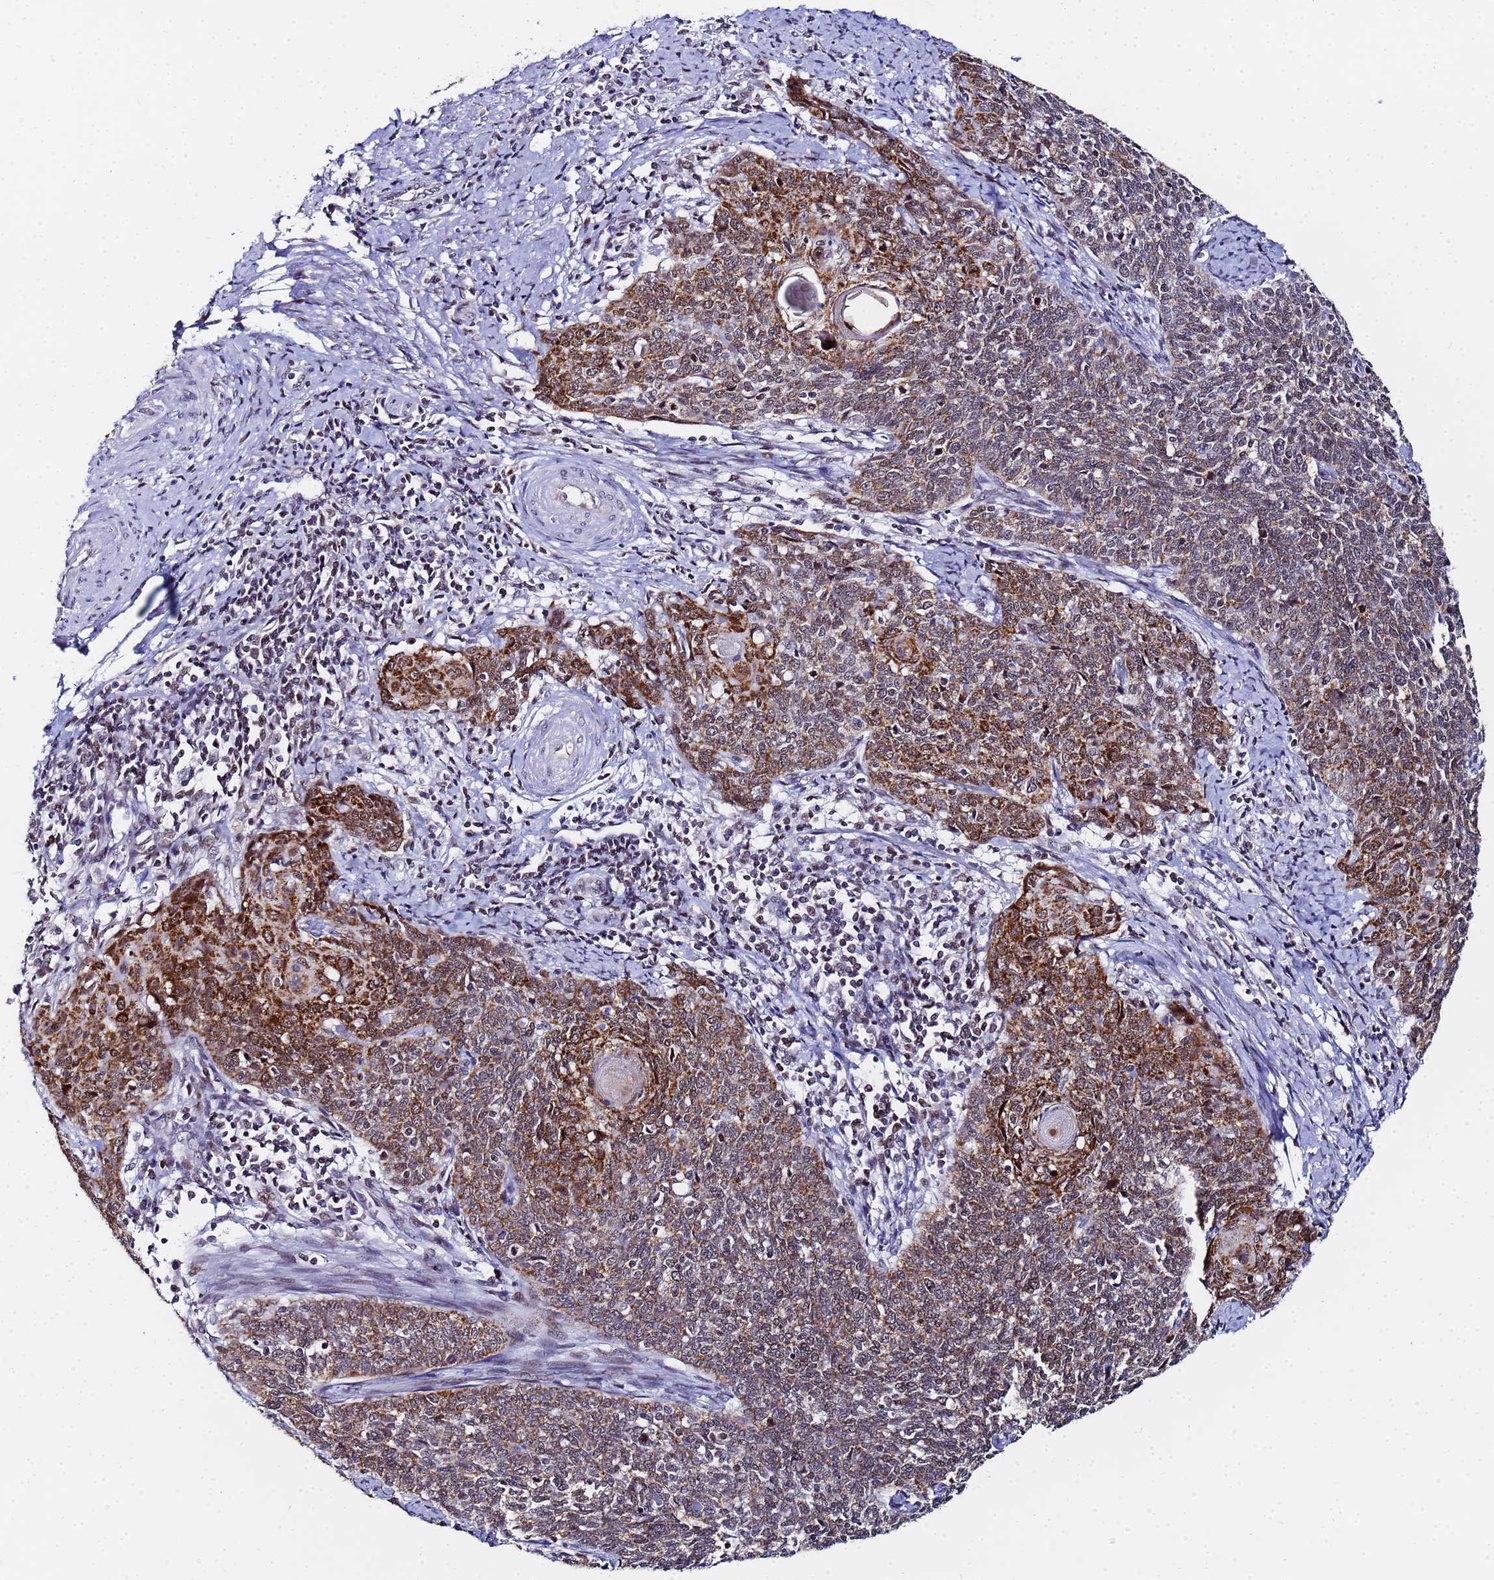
{"staining": {"intensity": "moderate", "quantity": ">75%", "location": "cytoplasmic/membranous"}, "tissue": "cervical cancer", "cell_type": "Tumor cells", "image_type": "cancer", "snomed": [{"axis": "morphology", "description": "Squamous cell carcinoma, NOS"}, {"axis": "topography", "description": "Cervix"}], "caption": "This image reveals cervical cancer (squamous cell carcinoma) stained with IHC to label a protein in brown. The cytoplasmic/membranous of tumor cells show moderate positivity for the protein. Nuclei are counter-stained blue.", "gene": "CKMT1A", "patient": {"sex": "female", "age": 39}}